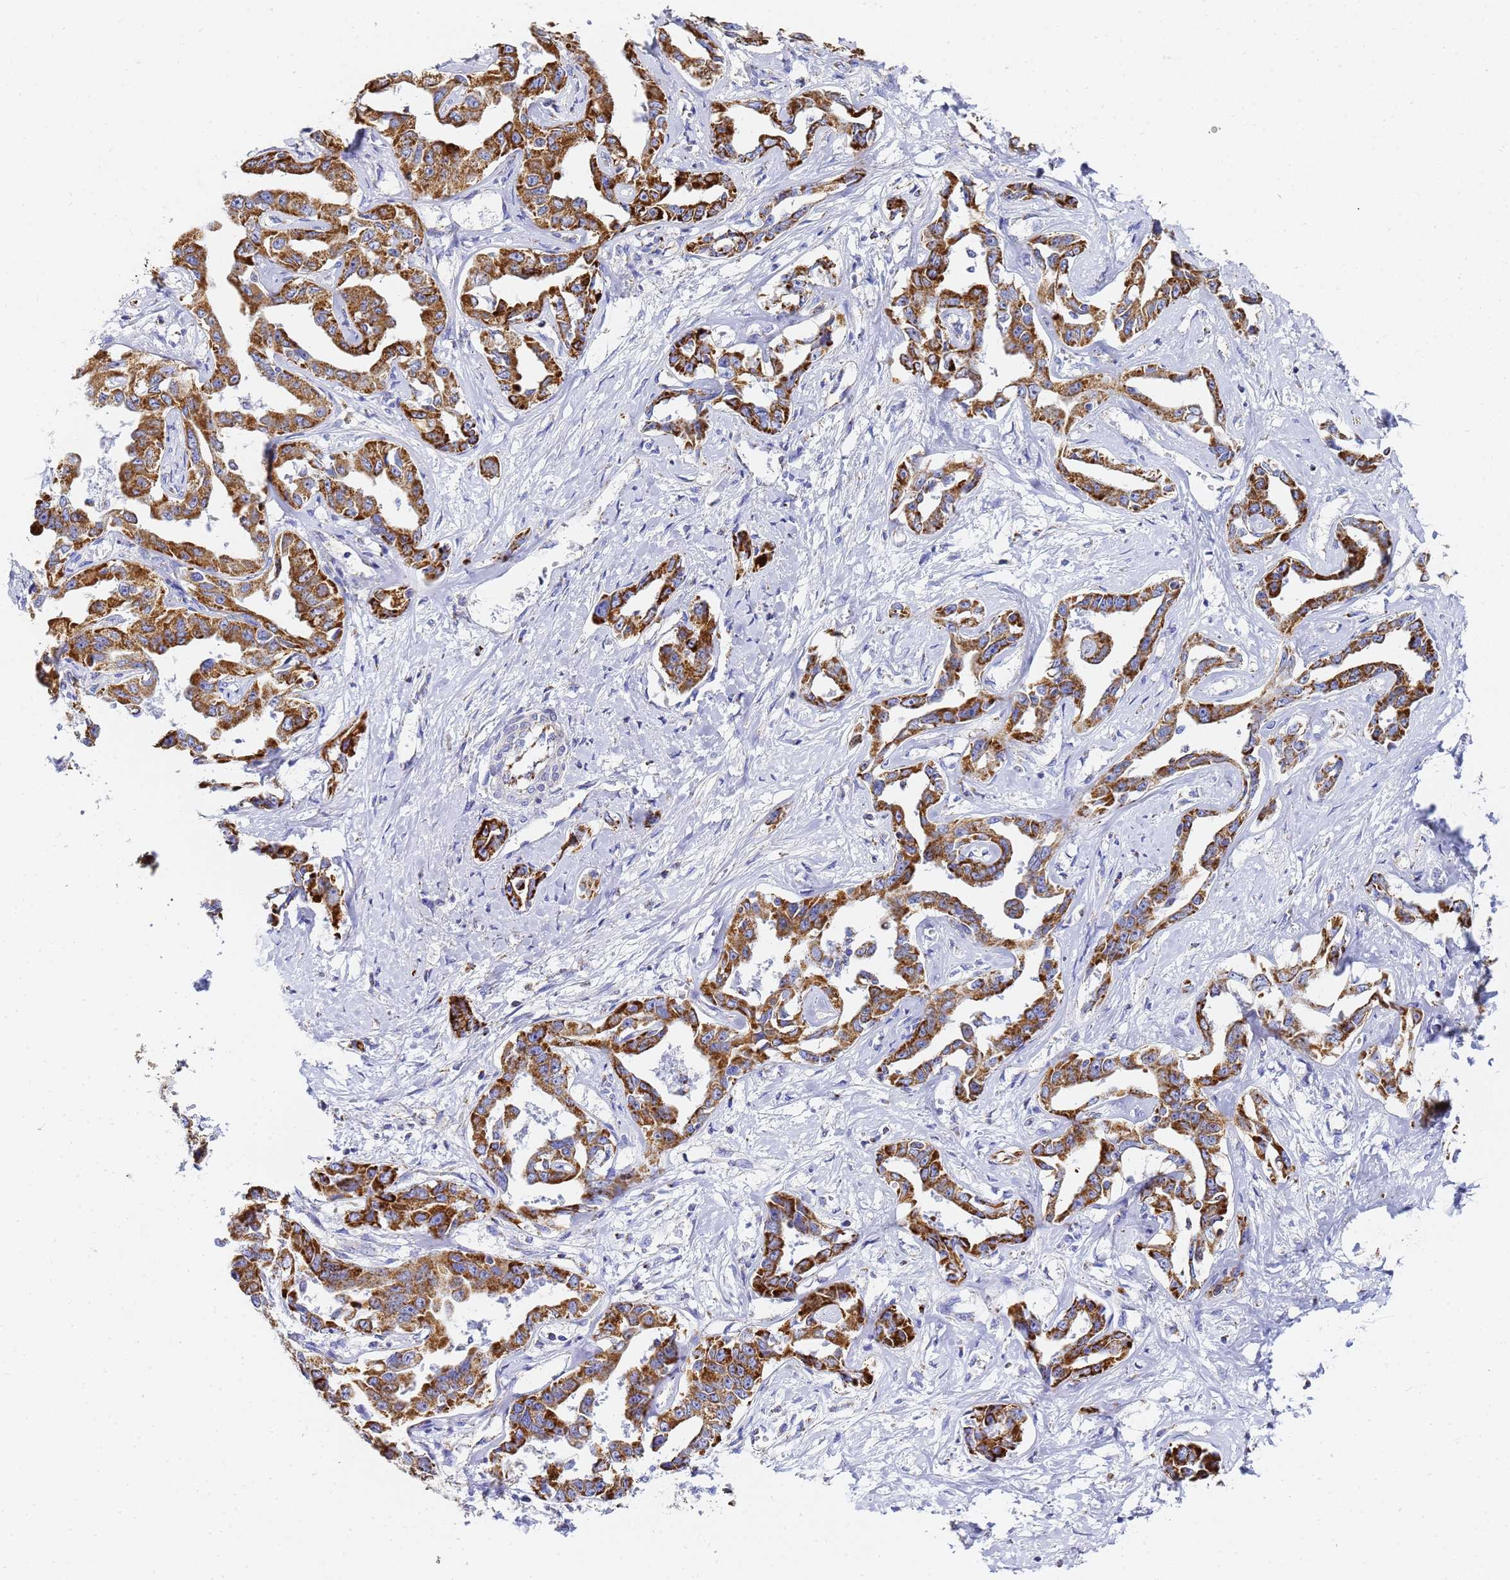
{"staining": {"intensity": "strong", "quantity": ">75%", "location": "cytoplasmic/membranous"}, "tissue": "liver cancer", "cell_type": "Tumor cells", "image_type": "cancer", "snomed": [{"axis": "morphology", "description": "Cholangiocarcinoma"}, {"axis": "topography", "description": "Liver"}], "caption": "Strong cytoplasmic/membranous protein expression is present in about >75% of tumor cells in cholangiocarcinoma (liver).", "gene": "CNIH4", "patient": {"sex": "male", "age": 59}}